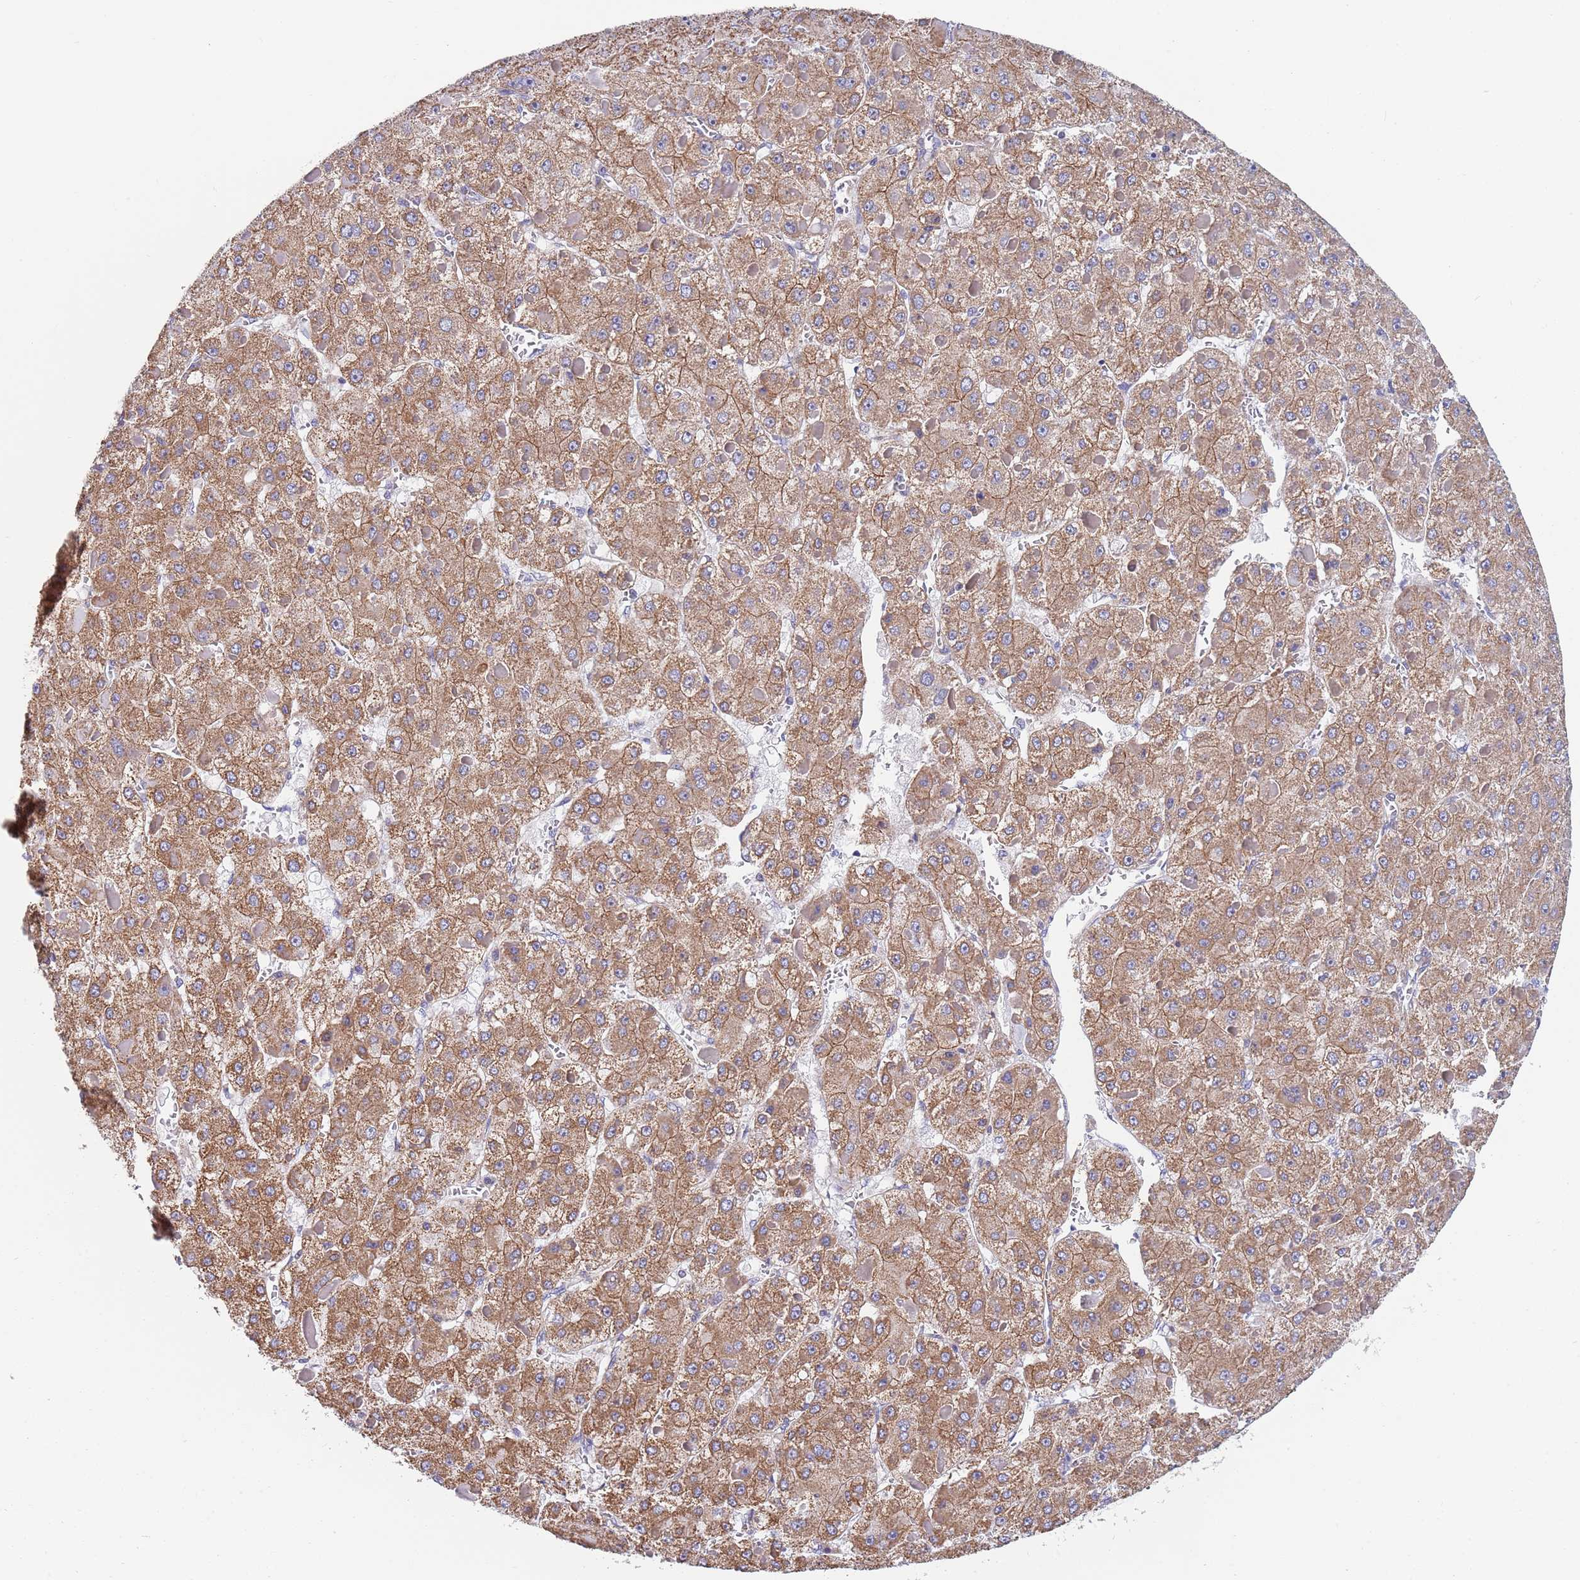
{"staining": {"intensity": "moderate", "quantity": ">75%", "location": "cytoplasmic/membranous"}, "tissue": "liver cancer", "cell_type": "Tumor cells", "image_type": "cancer", "snomed": [{"axis": "morphology", "description": "Carcinoma, Hepatocellular, NOS"}, {"axis": "topography", "description": "Liver"}], "caption": "An immunohistochemistry photomicrograph of neoplastic tissue is shown. Protein staining in brown labels moderate cytoplasmic/membranous positivity in hepatocellular carcinoma (liver) within tumor cells. (brown staining indicates protein expression, while blue staining denotes nuclei).", "gene": "PWWP3A", "patient": {"sex": "female", "age": 73}}